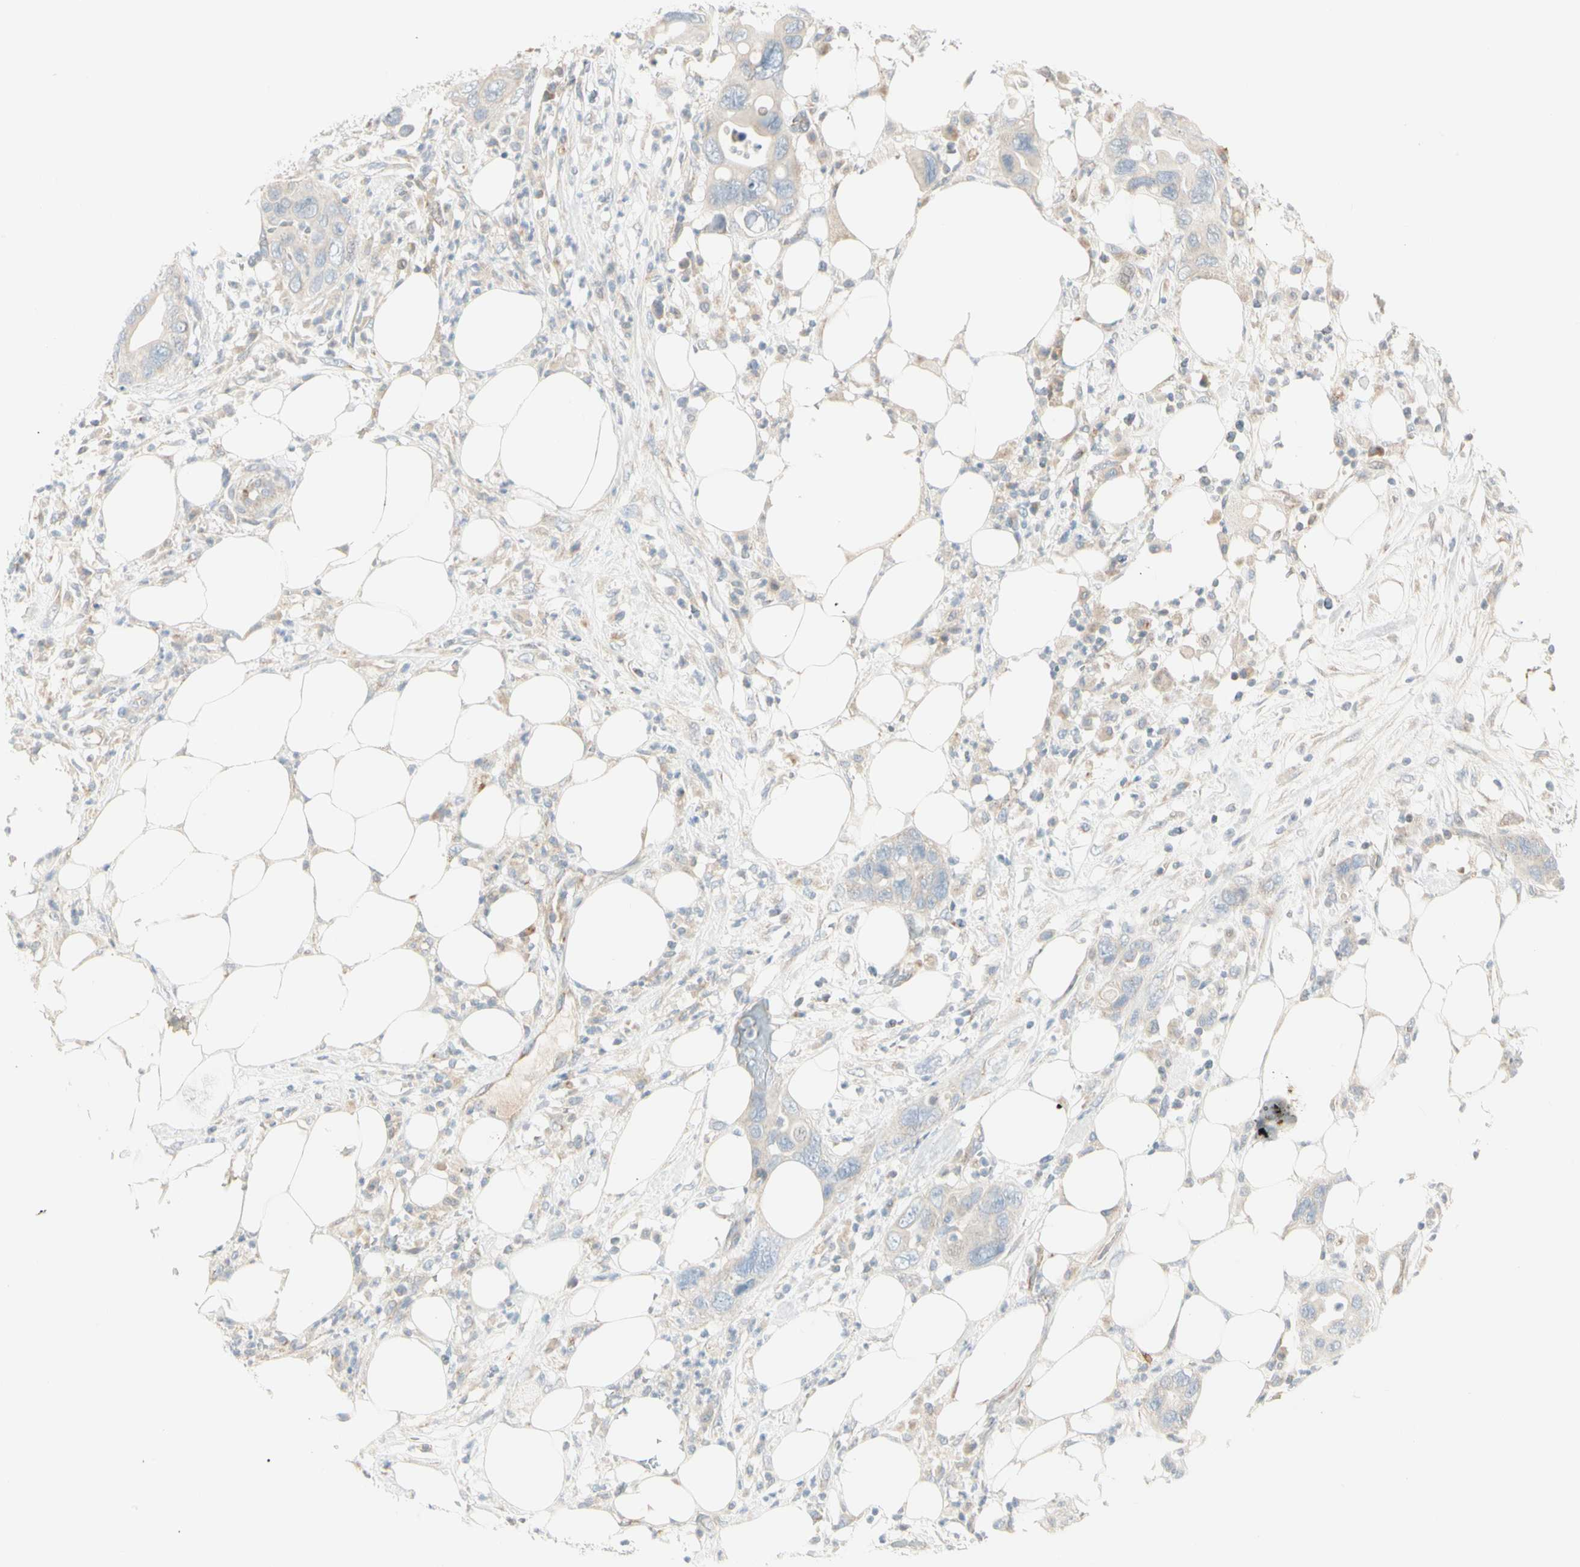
{"staining": {"intensity": "negative", "quantity": "none", "location": "none"}, "tissue": "pancreatic cancer", "cell_type": "Tumor cells", "image_type": "cancer", "snomed": [{"axis": "morphology", "description": "Adenocarcinoma, NOS"}, {"axis": "topography", "description": "Pancreas"}], "caption": "The photomicrograph displays no significant expression in tumor cells of adenocarcinoma (pancreatic).", "gene": "ALDH18A1", "patient": {"sex": "female", "age": 71}}